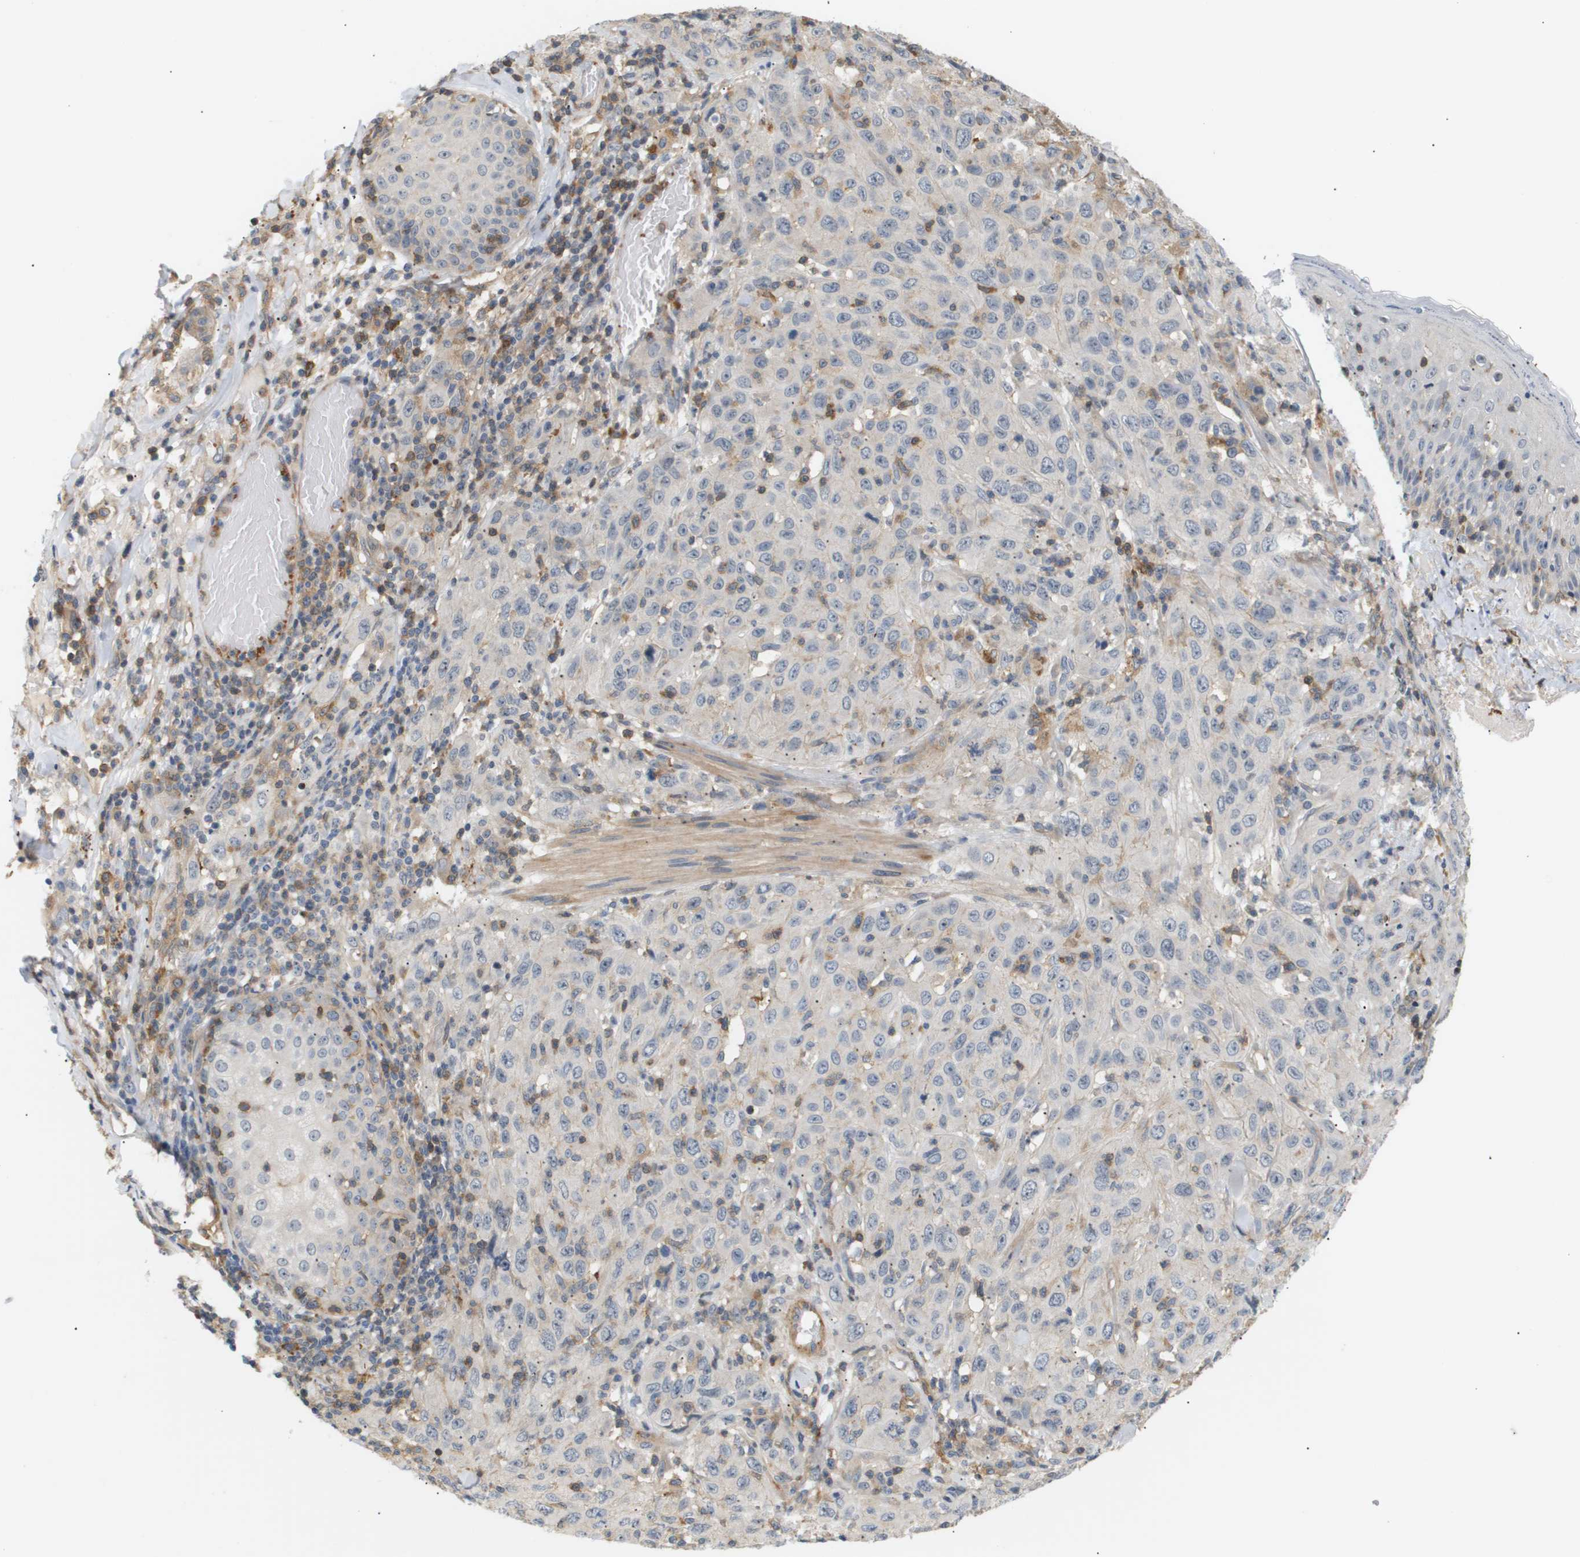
{"staining": {"intensity": "negative", "quantity": "none", "location": "none"}, "tissue": "skin cancer", "cell_type": "Tumor cells", "image_type": "cancer", "snomed": [{"axis": "morphology", "description": "Squamous cell carcinoma, NOS"}, {"axis": "topography", "description": "Skin"}], "caption": "Tumor cells show no significant expression in skin squamous cell carcinoma. The staining is performed using DAB (3,3'-diaminobenzidine) brown chromogen with nuclei counter-stained in using hematoxylin.", "gene": "CORO2B", "patient": {"sex": "female", "age": 88}}